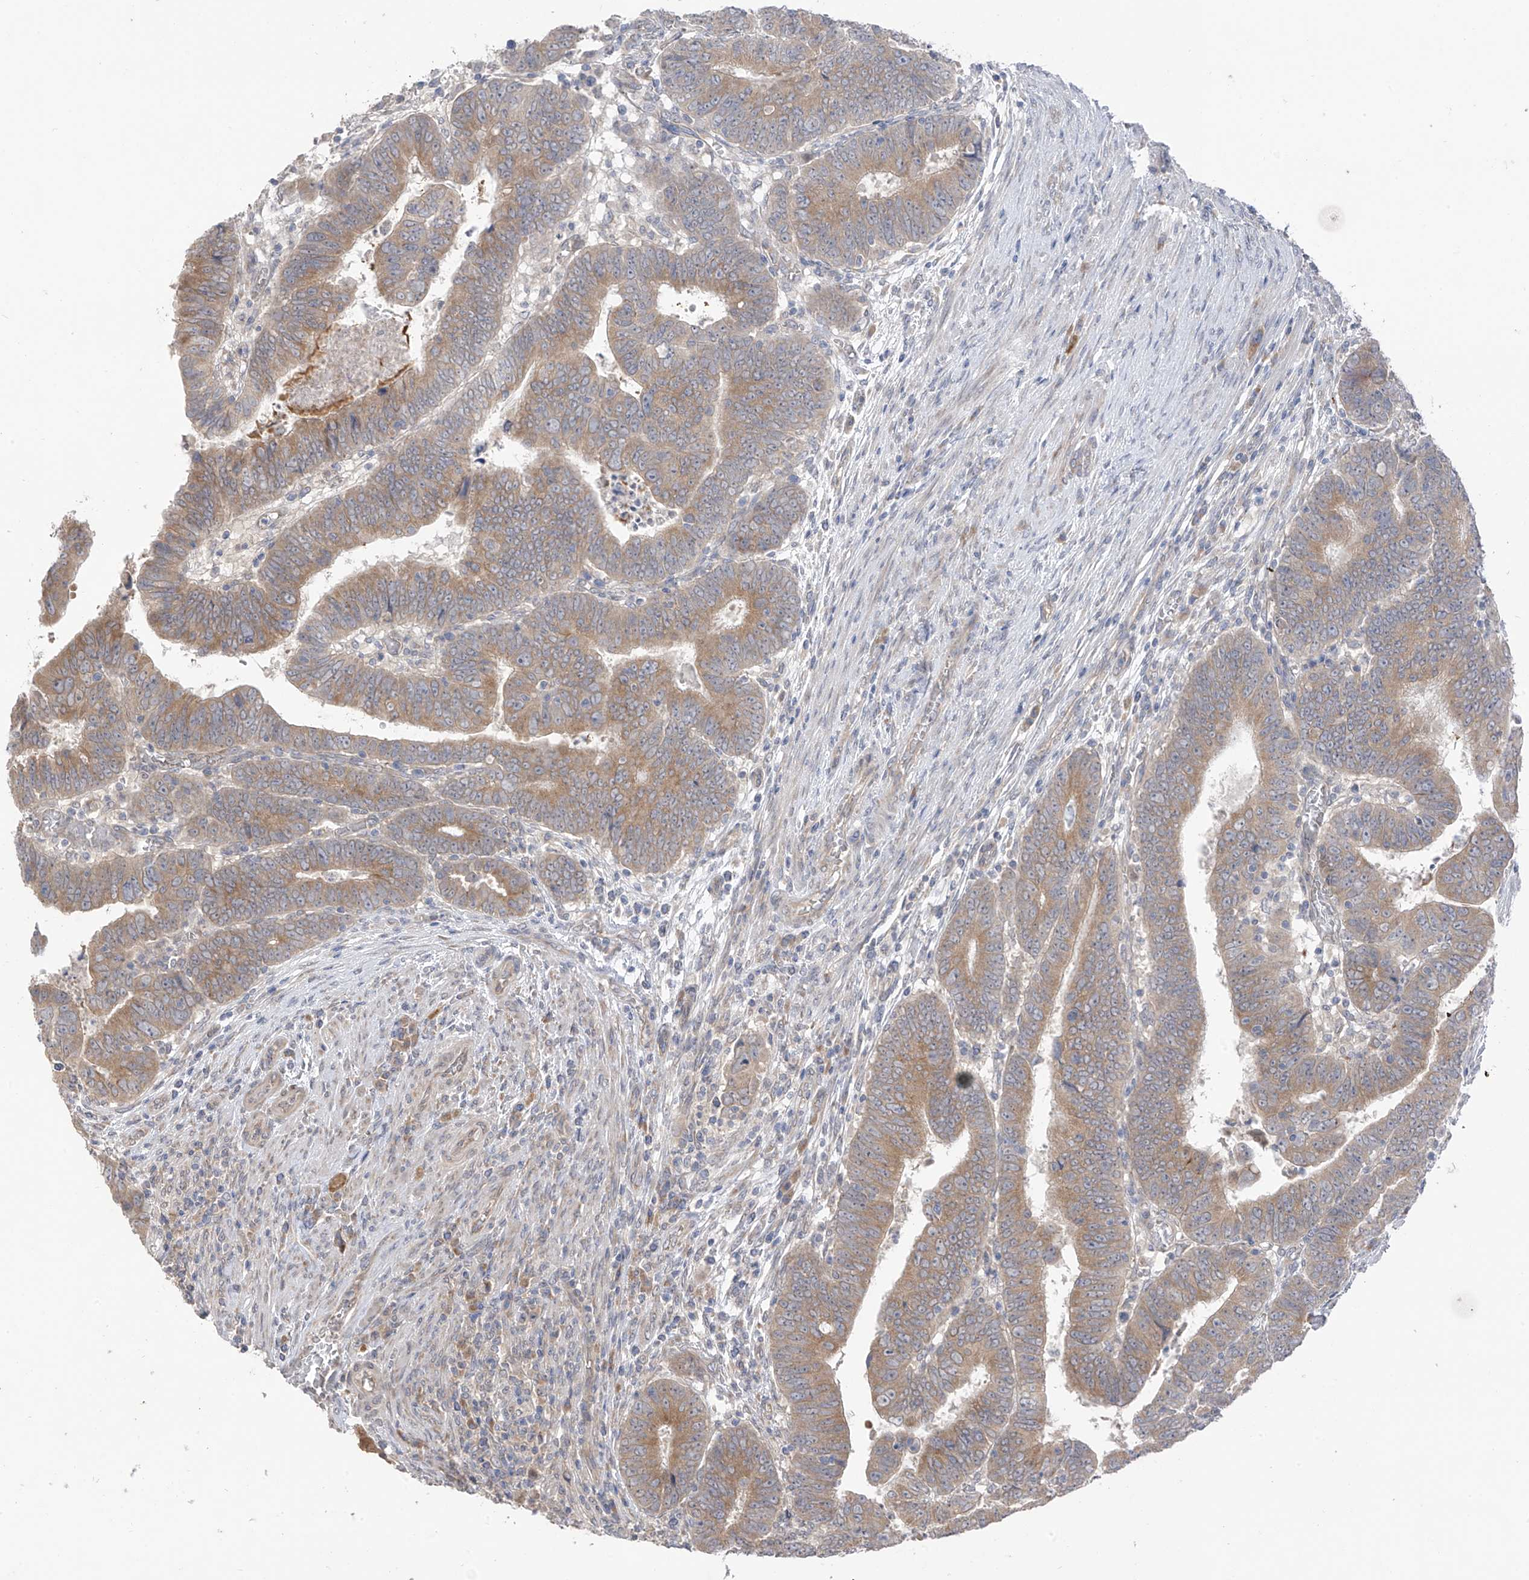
{"staining": {"intensity": "moderate", "quantity": ">75%", "location": "cytoplasmic/membranous"}, "tissue": "colorectal cancer", "cell_type": "Tumor cells", "image_type": "cancer", "snomed": [{"axis": "morphology", "description": "Normal tissue, NOS"}, {"axis": "morphology", "description": "Adenocarcinoma, NOS"}, {"axis": "topography", "description": "Rectum"}], "caption": "An immunohistochemistry histopathology image of neoplastic tissue is shown. Protein staining in brown highlights moderate cytoplasmic/membranous positivity in colorectal cancer within tumor cells.", "gene": "NALCN", "patient": {"sex": "female", "age": 65}}